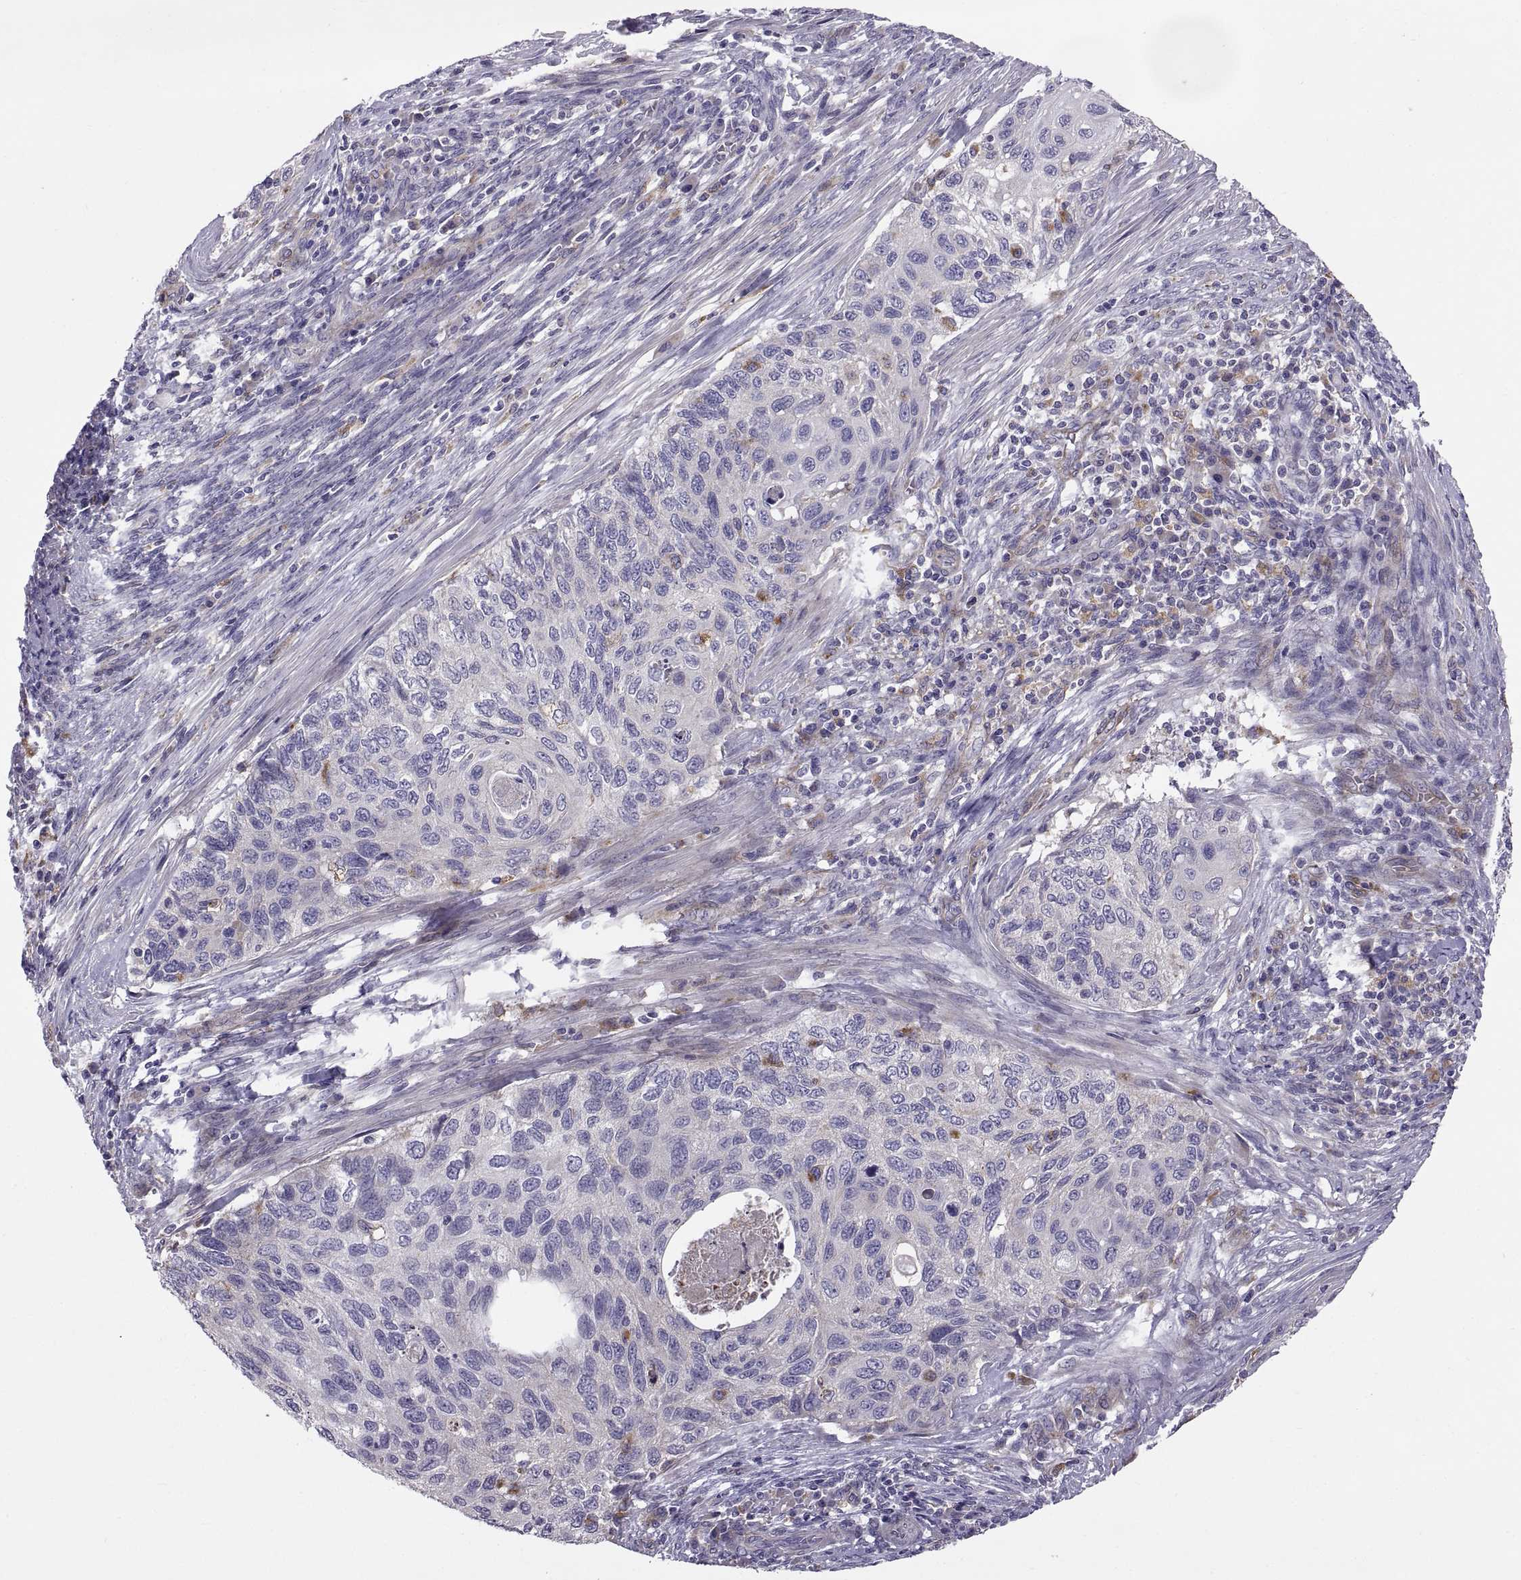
{"staining": {"intensity": "negative", "quantity": "none", "location": "none"}, "tissue": "cervical cancer", "cell_type": "Tumor cells", "image_type": "cancer", "snomed": [{"axis": "morphology", "description": "Squamous cell carcinoma, NOS"}, {"axis": "topography", "description": "Cervix"}], "caption": "A high-resolution micrograph shows immunohistochemistry staining of squamous cell carcinoma (cervical), which demonstrates no significant positivity in tumor cells.", "gene": "ARSL", "patient": {"sex": "female", "age": 70}}